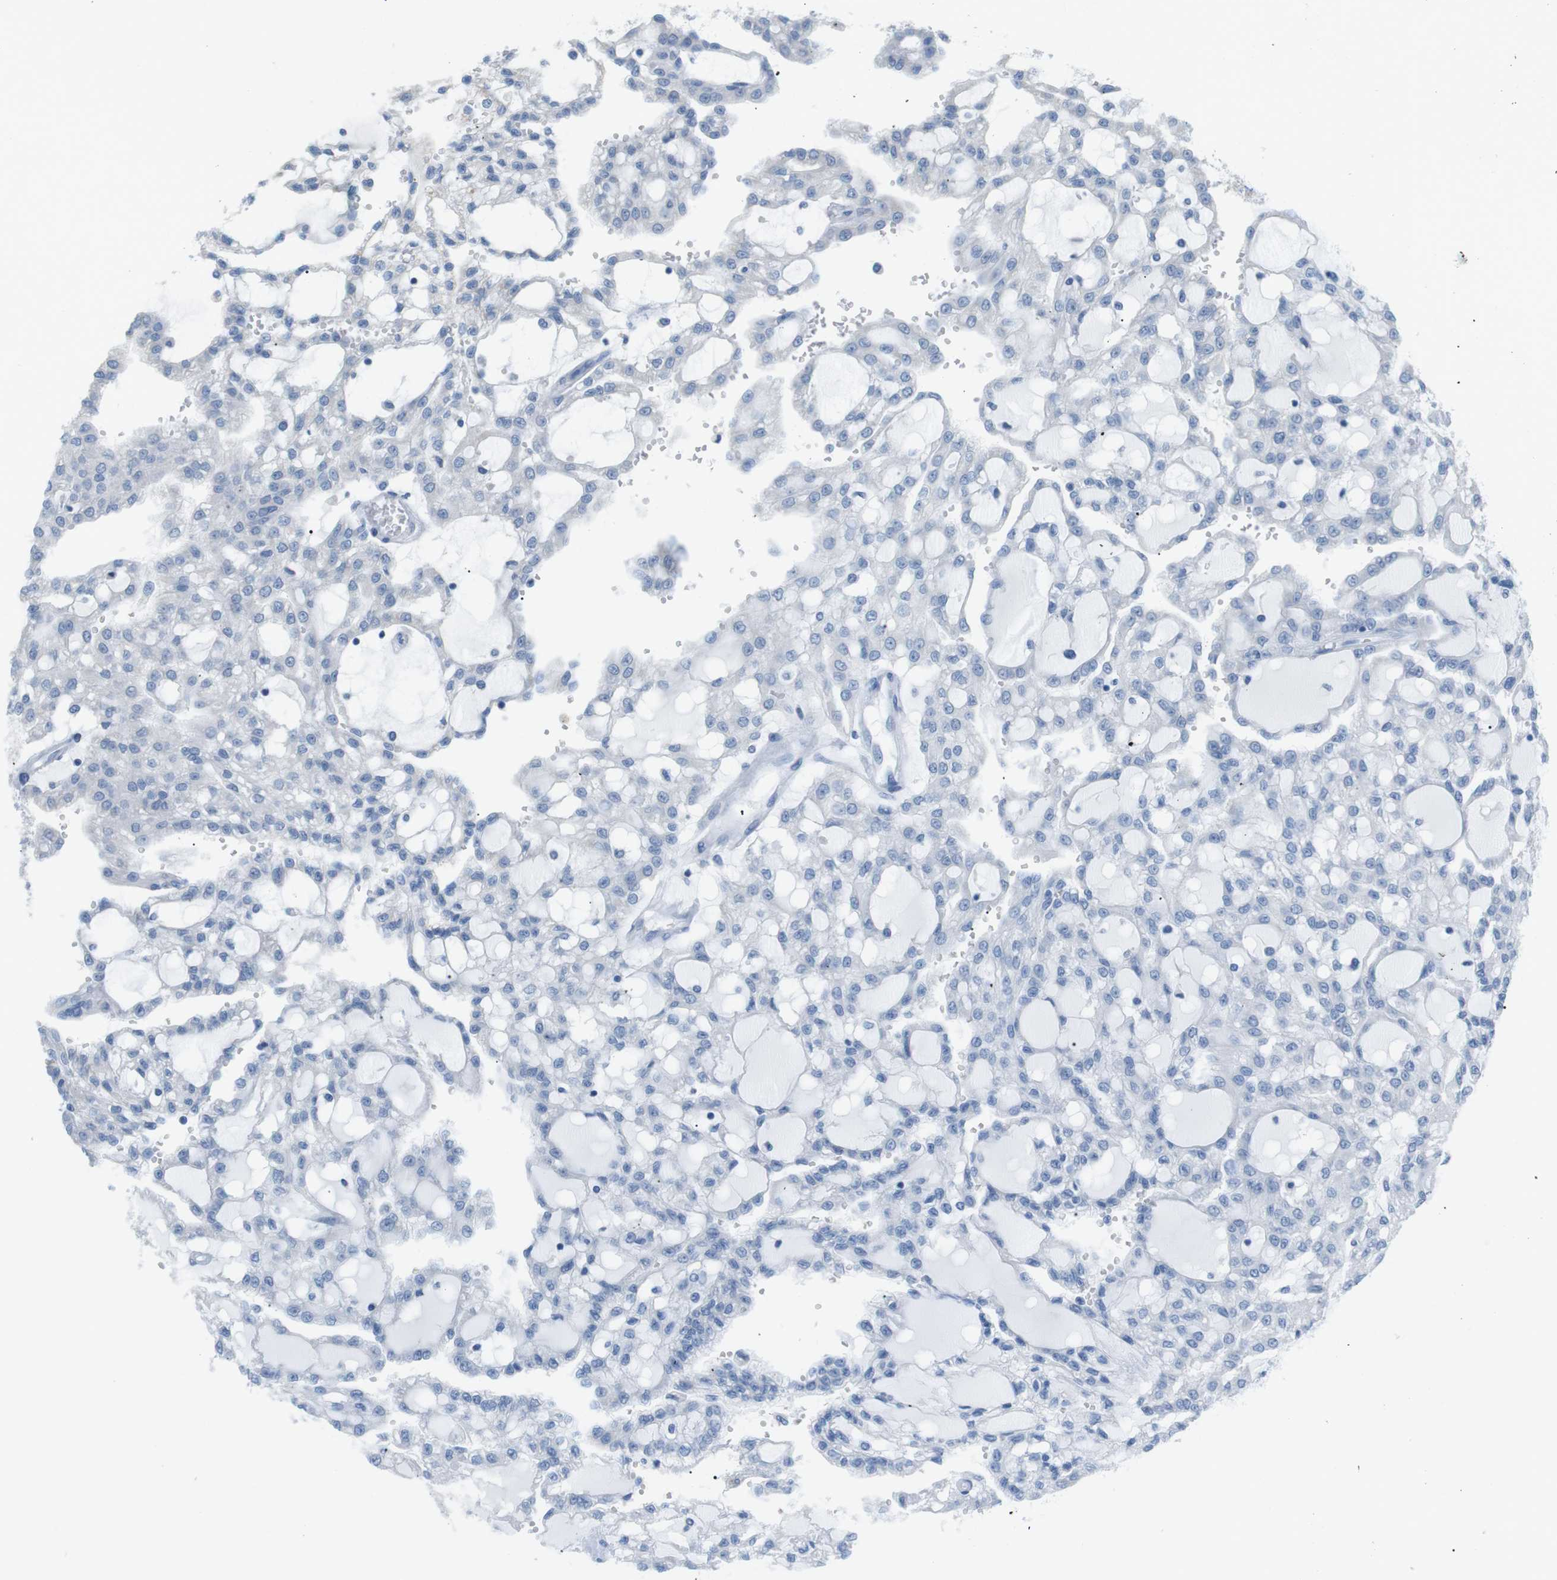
{"staining": {"intensity": "negative", "quantity": "none", "location": "none"}, "tissue": "renal cancer", "cell_type": "Tumor cells", "image_type": "cancer", "snomed": [{"axis": "morphology", "description": "Adenocarcinoma, NOS"}, {"axis": "topography", "description": "Kidney"}], "caption": "High magnification brightfield microscopy of adenocarcinoma (renal) stained with DAB (3,3'-diaminobenzidine) (brown) and counterstained with hematoxylin (blue): tumor cells show no significant positivity.", "gene": "SALL4", "patient": {"sex": "male", "age": 63}}